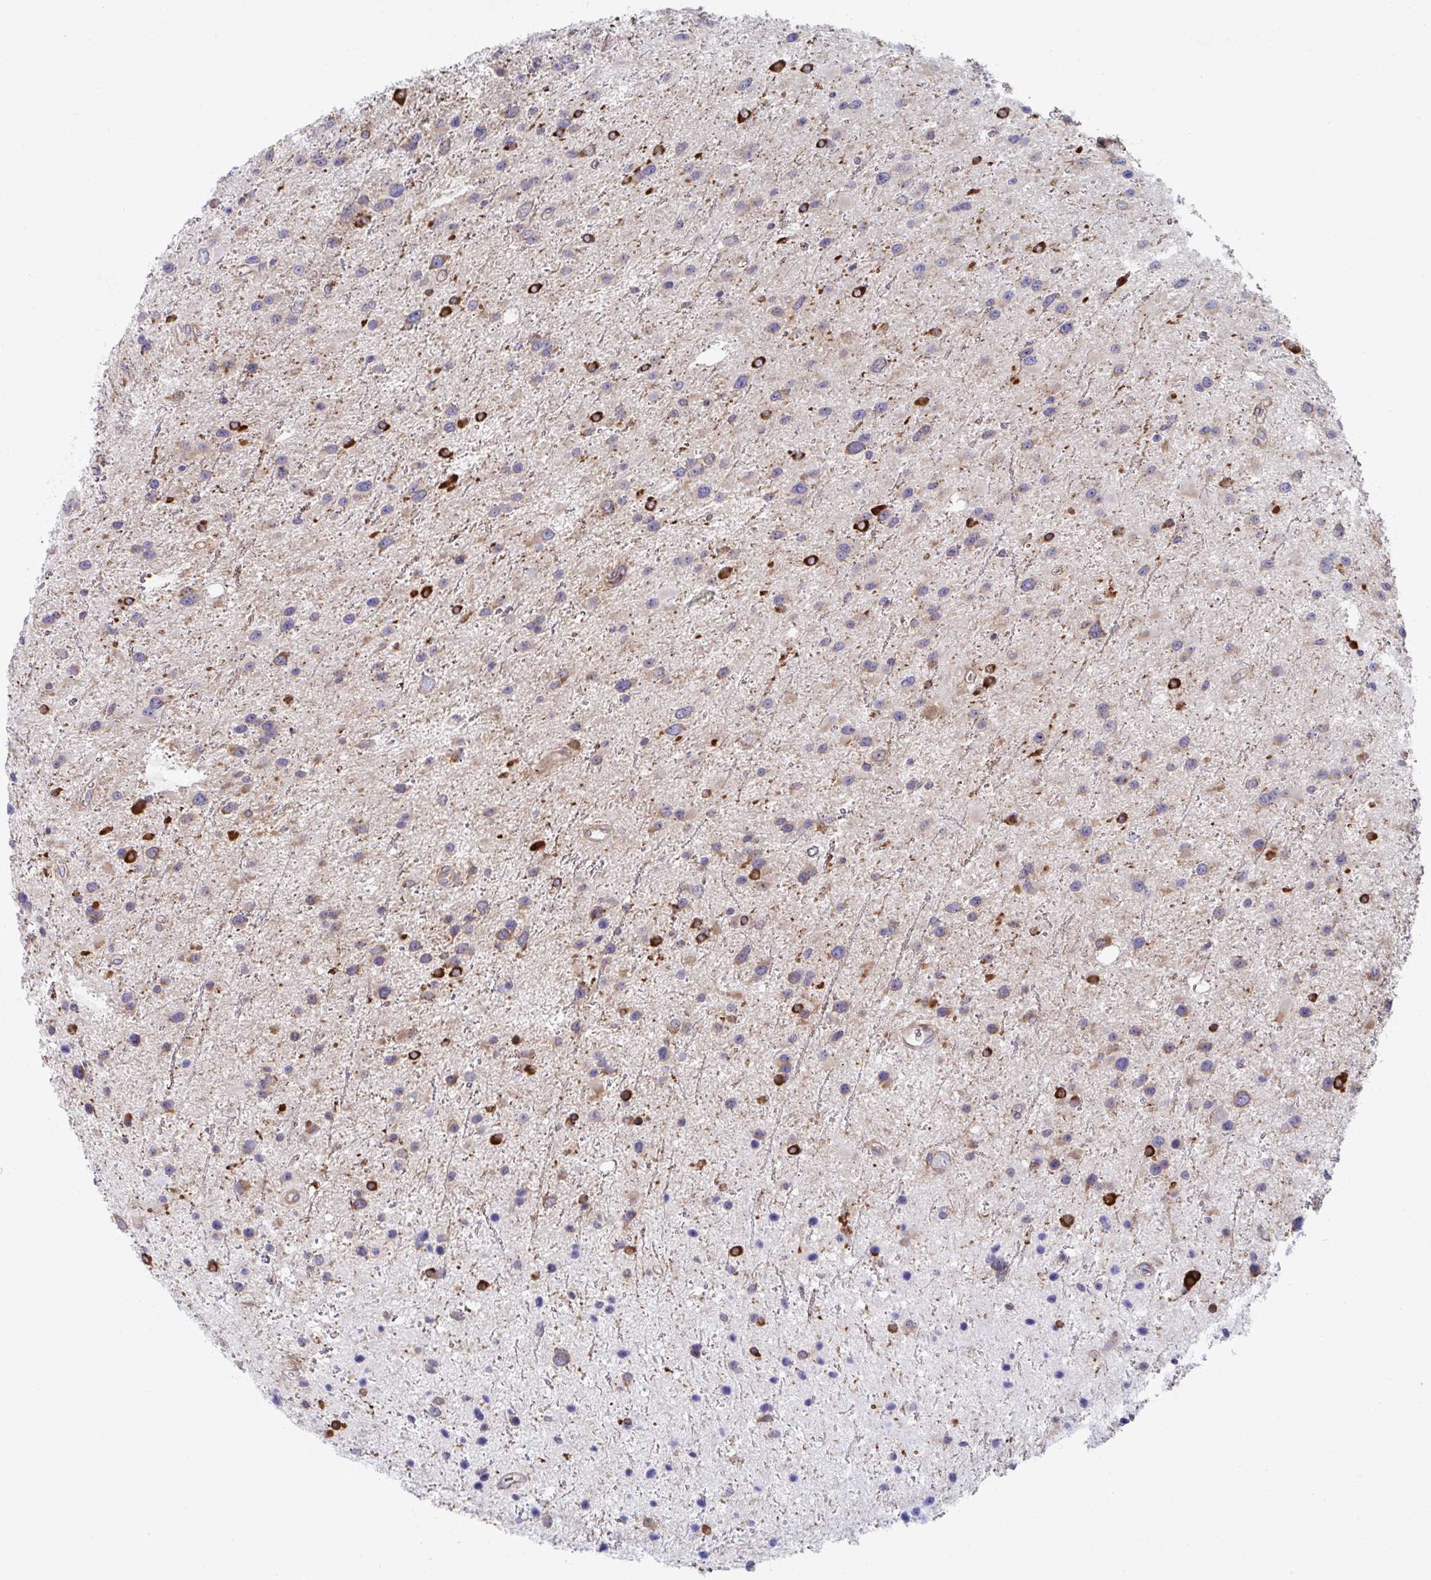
{"staining": {"intensity": "weak", "quantity": "<25%", "location": "cytoplasmic/membranous"}, "tissue": "glioma", "cell_type": "Tumor cells", "image_type": "cancer", "snomed": [{"axis": "morphology", "description": "Glioma, malignant, Low grade"}, {"axis": "topography", "description": "Brain"}], "caption": "Immunohistochemistry (IHC) of glioma shows no staining in tumor cells.", "gene": "WNK1", "patient": {"sex": "female", "age": 32}}